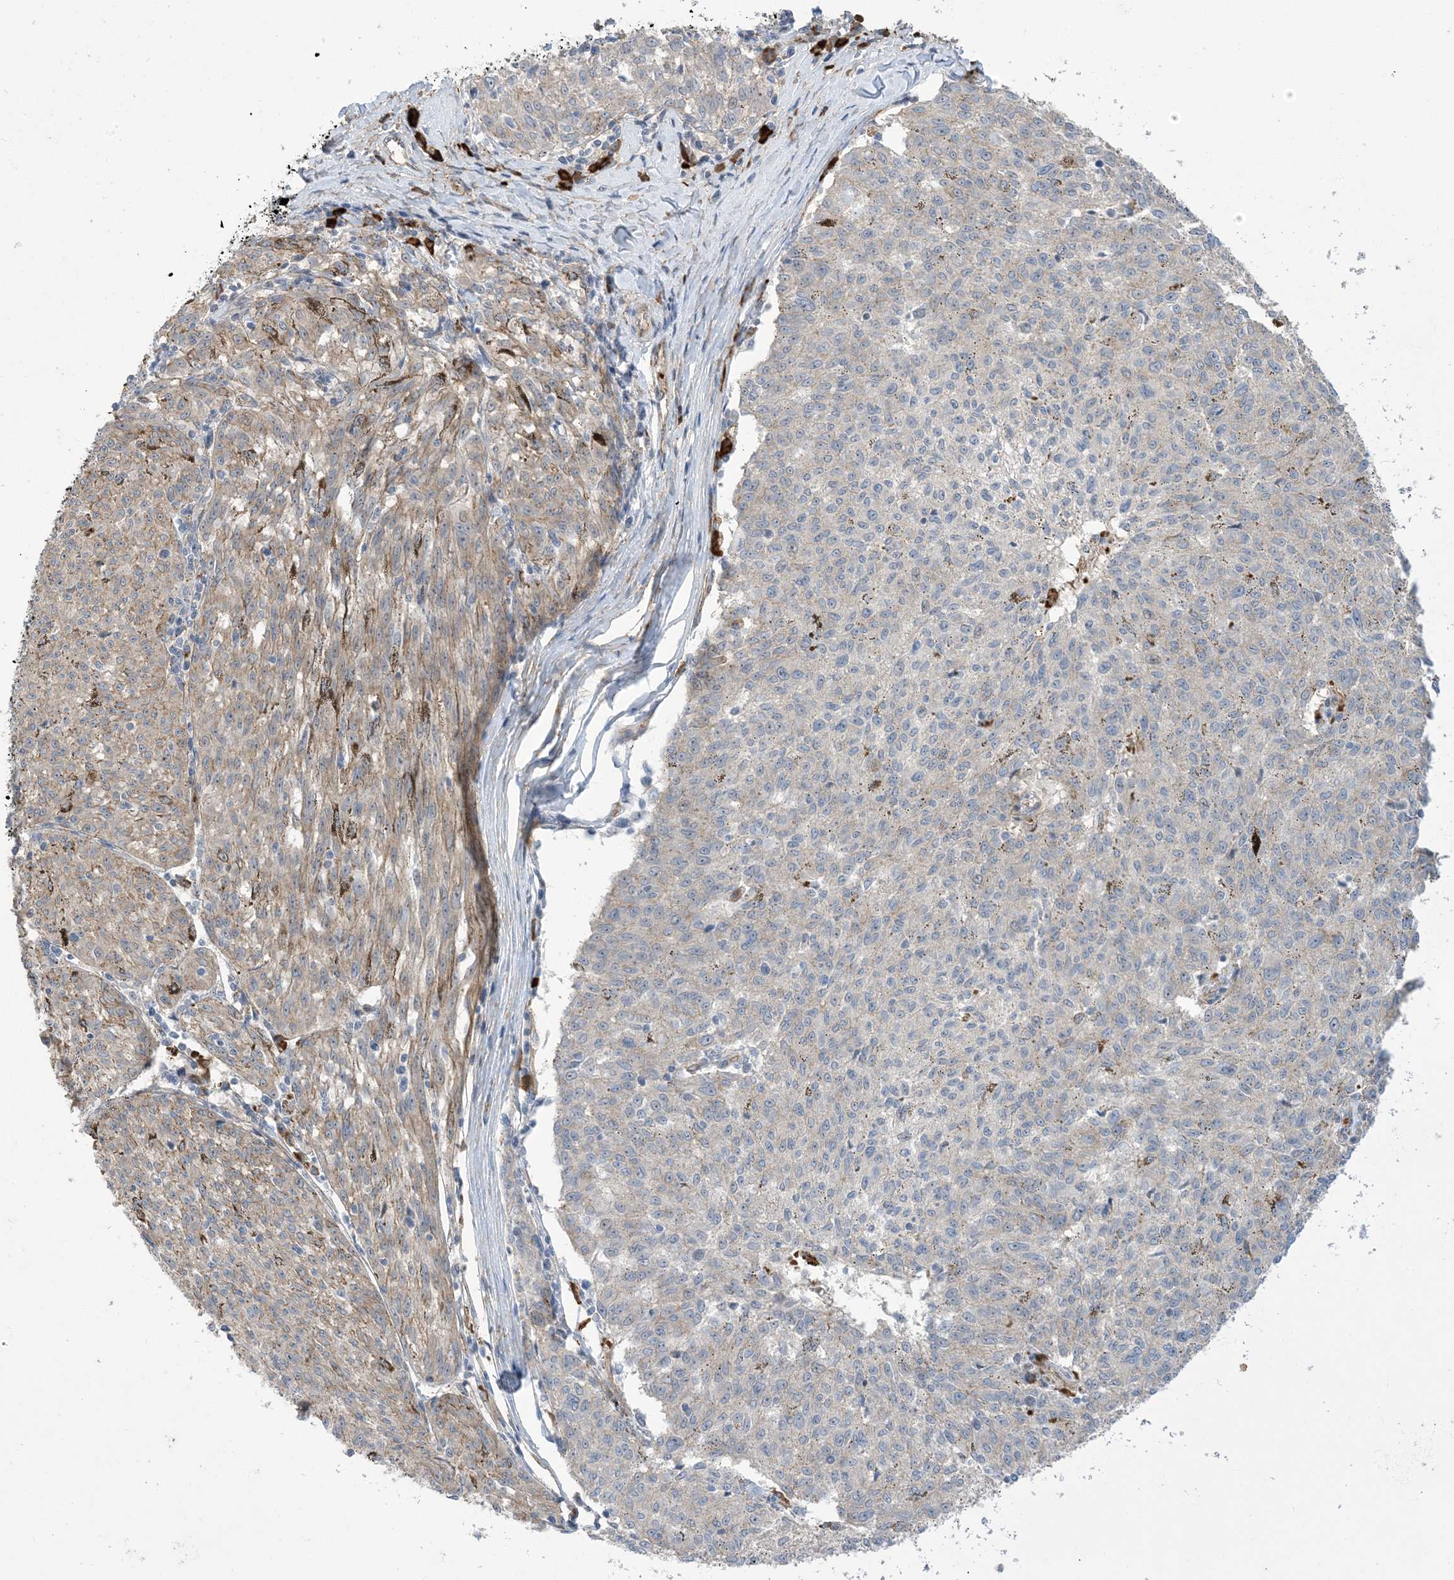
{"staining": {"intensity": "negative", "quantity": "none", "location": "none"}, "tissue": "melanoma", "cell_type": "Tumor cells", "image_type": "cancer", "snomed": [{"axis": "morphology", "description": "Malignant melanoma, NOS"}, {"axis": "topography", "description": "Skin"}], "caption": "The IHC image has no significant expression in tumor cells of malignant melanoma tissue.", "gene": "AOC1", "patient": {"sex": "female", "age": 72}}